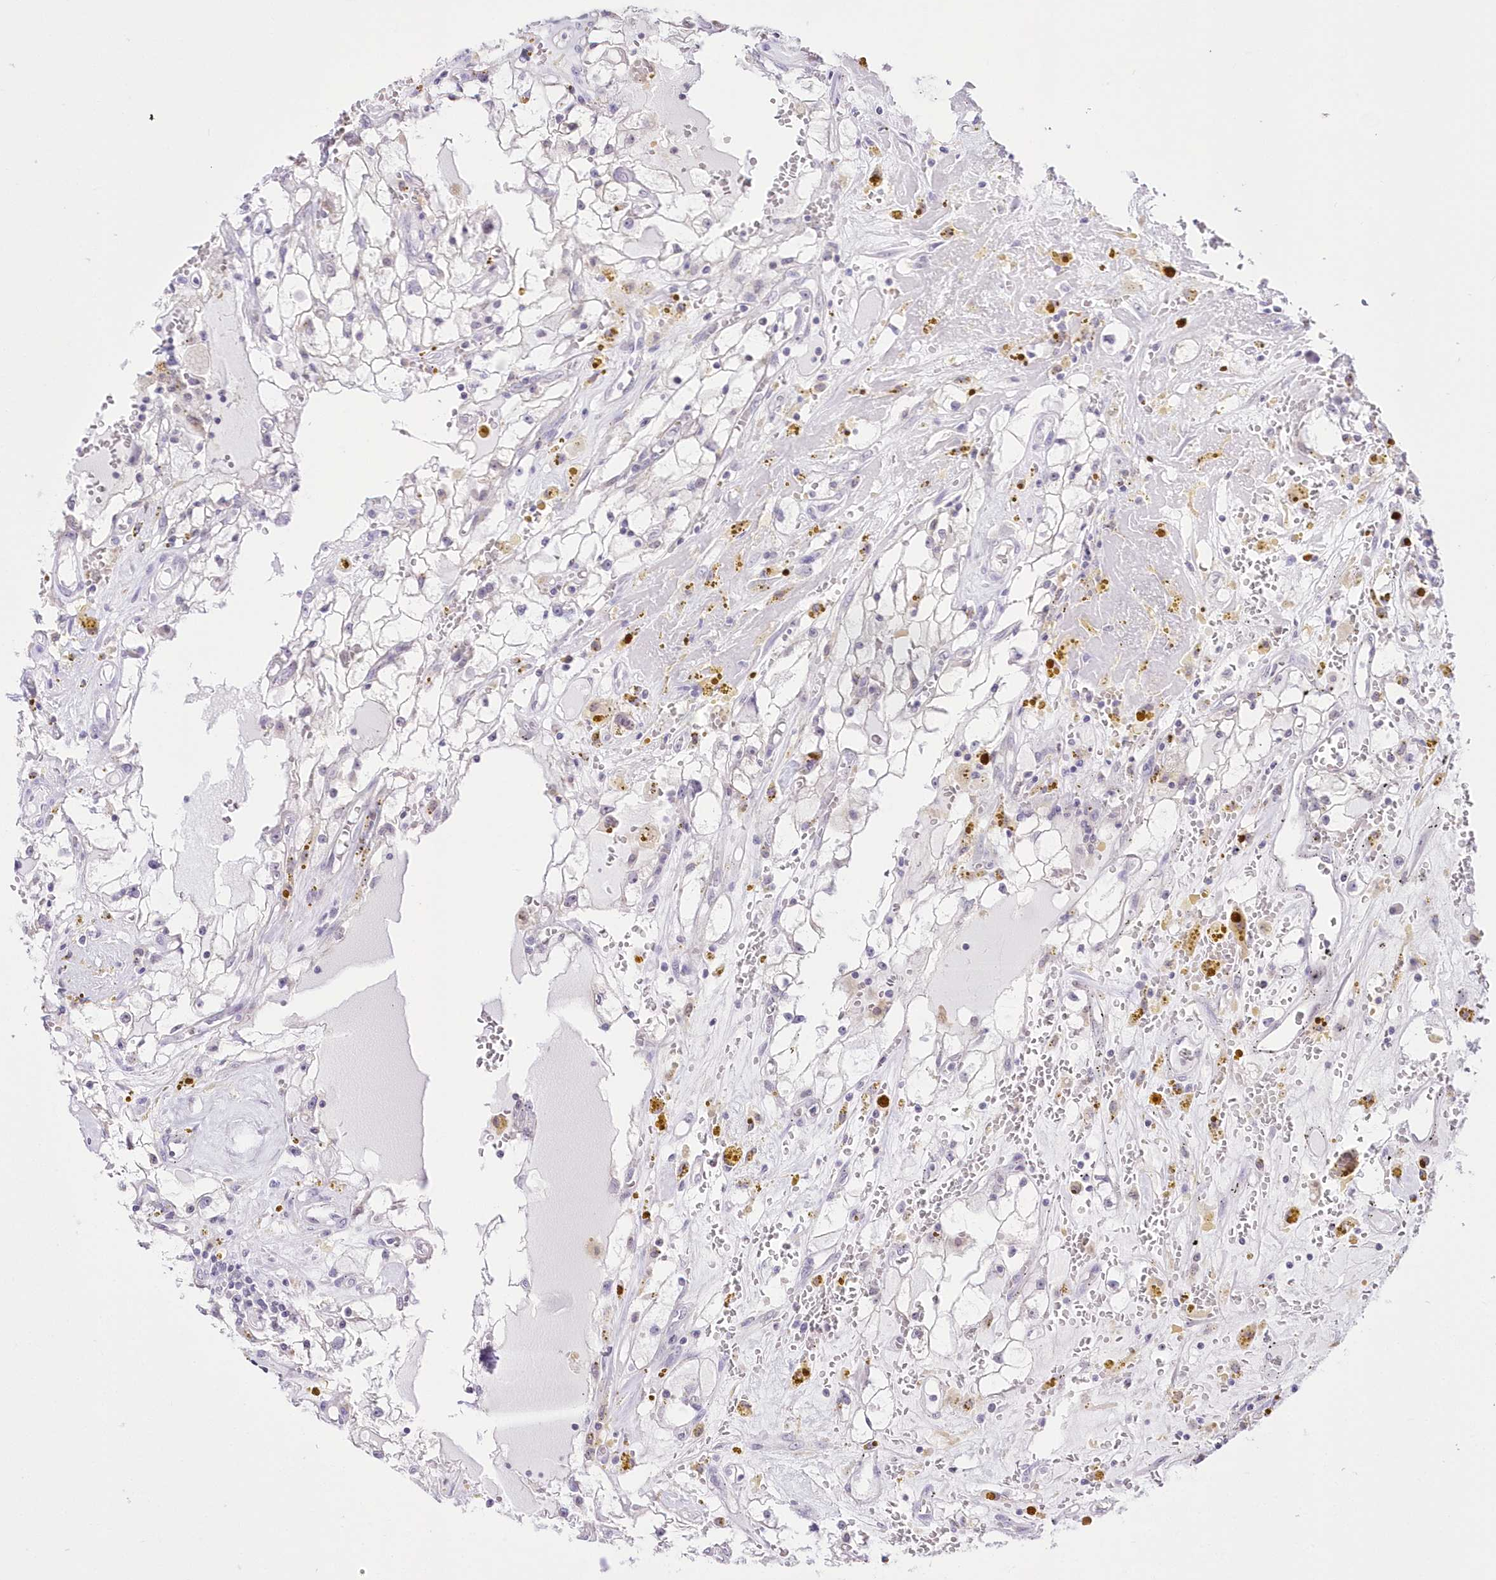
{"staining": {"intensity": "negative", "quantity": "none", "location": "none"}, "tissue": "renal cancer", "cell_type": "Tumor cells", "image_type": "cancer", "snomed": [{"axis": "morphology", "description": "Adenocarcinoma, NOS"}, {"axis": "topography", "description": "Kidney"}], "caption": "The immunohistochemistry (IHC) micrograph has no significant positivity in tumor cells of renal cancer (adenocarcinoma) tissue.", "gene": "UBA6", "patient": {"sex": "male", "age": 56}}